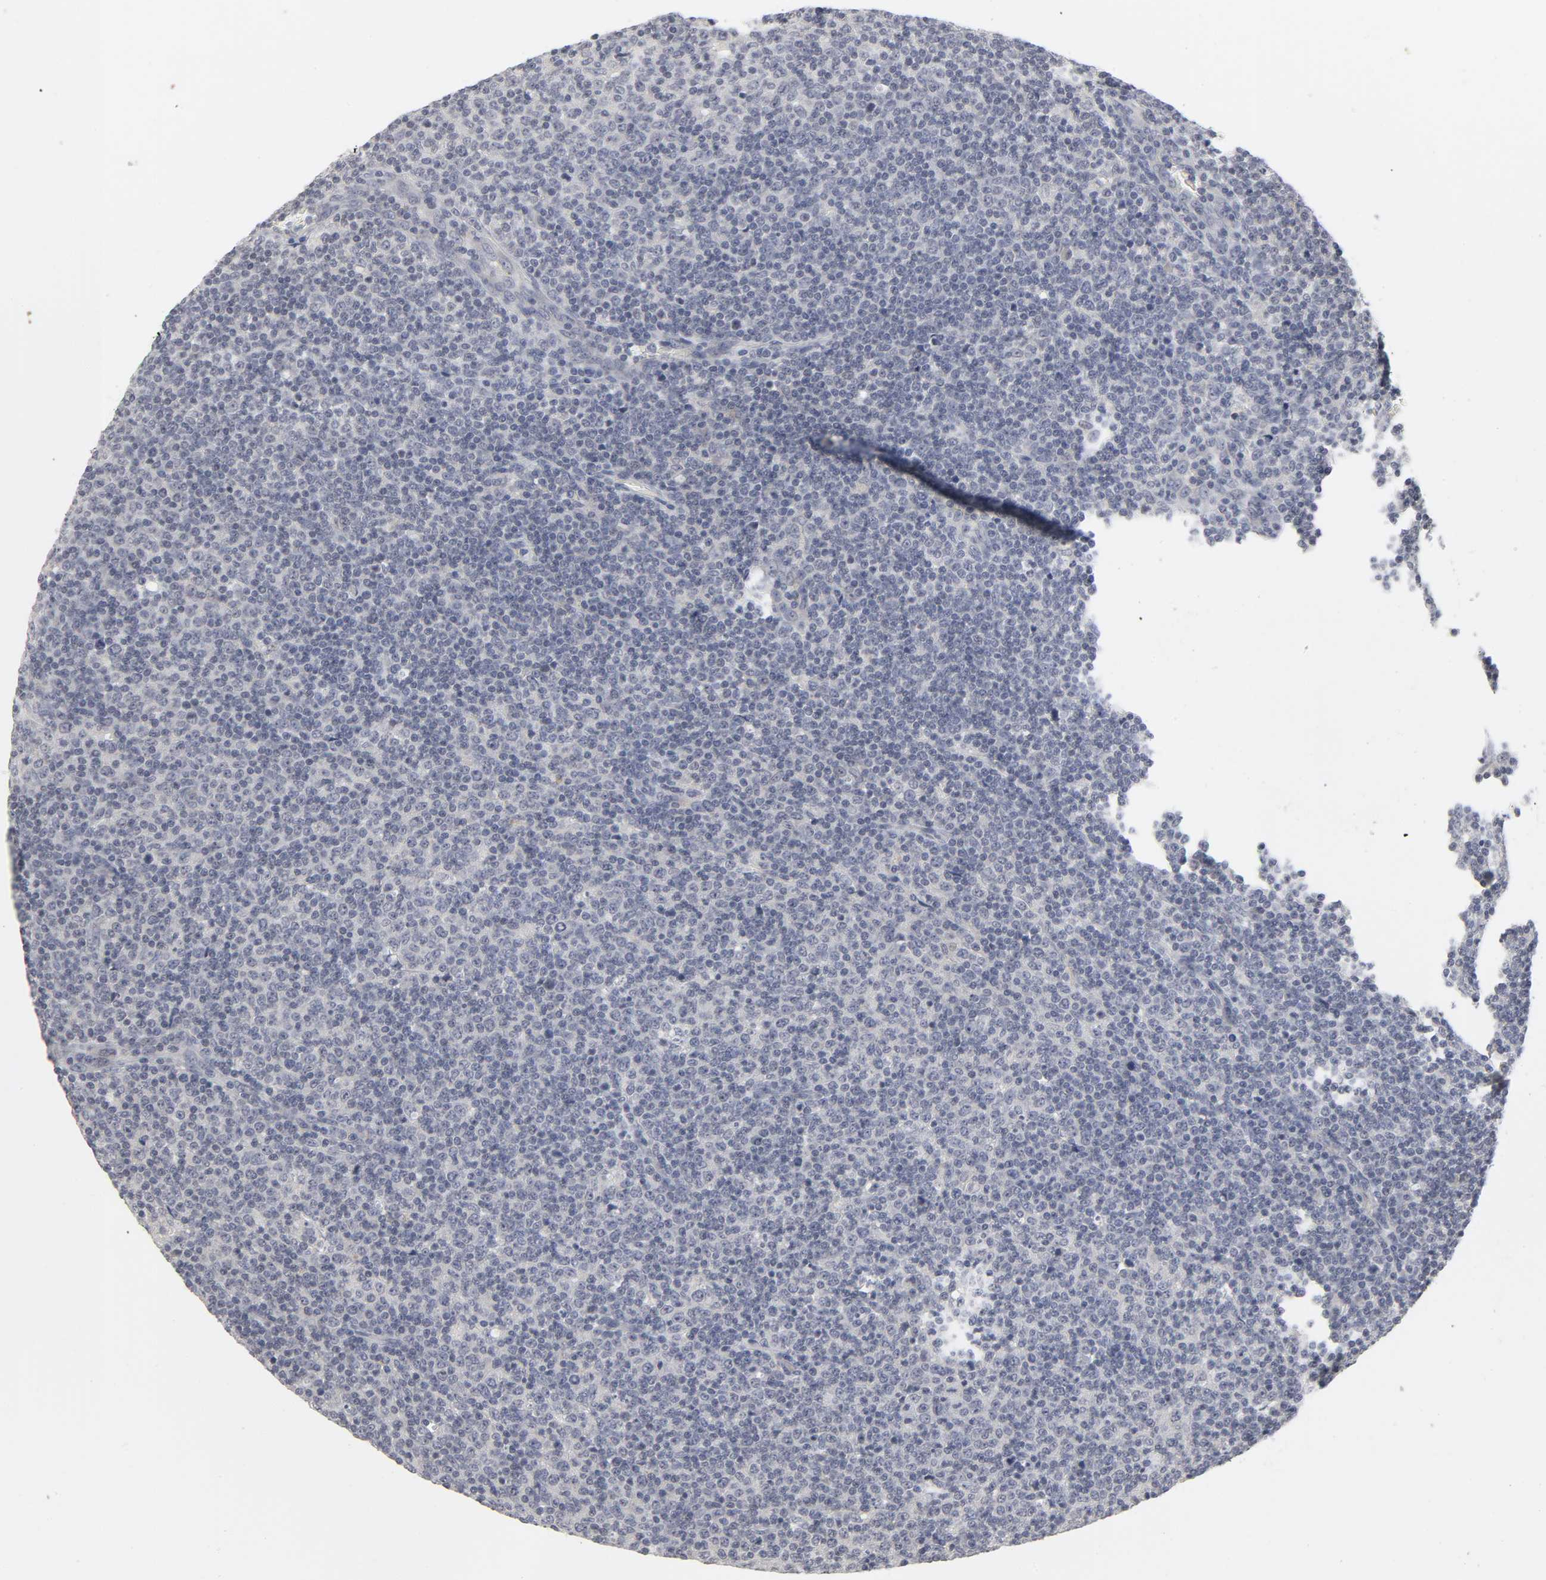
{"staining": {"intensity": "negative", "quantity": "none", "location": "none"}, "tissue": "lymphoma", "cell_type": "Tumor cells", "image_type": "cancer", "snomed": [{"axis": "morphology", "description": "Malignant lymphoma, non-Hodgkin's type, Low grade"}, {"axis": "topography", "description": "Lymph node"}], "caption": "Low-grade malignant lymphoma, non-Hodgkin's type stained for a protein using immunohistochemistry shows no positivity tumor cells.", "gene": "TCAP", "patient": {"sex": "male", "age": 70}}